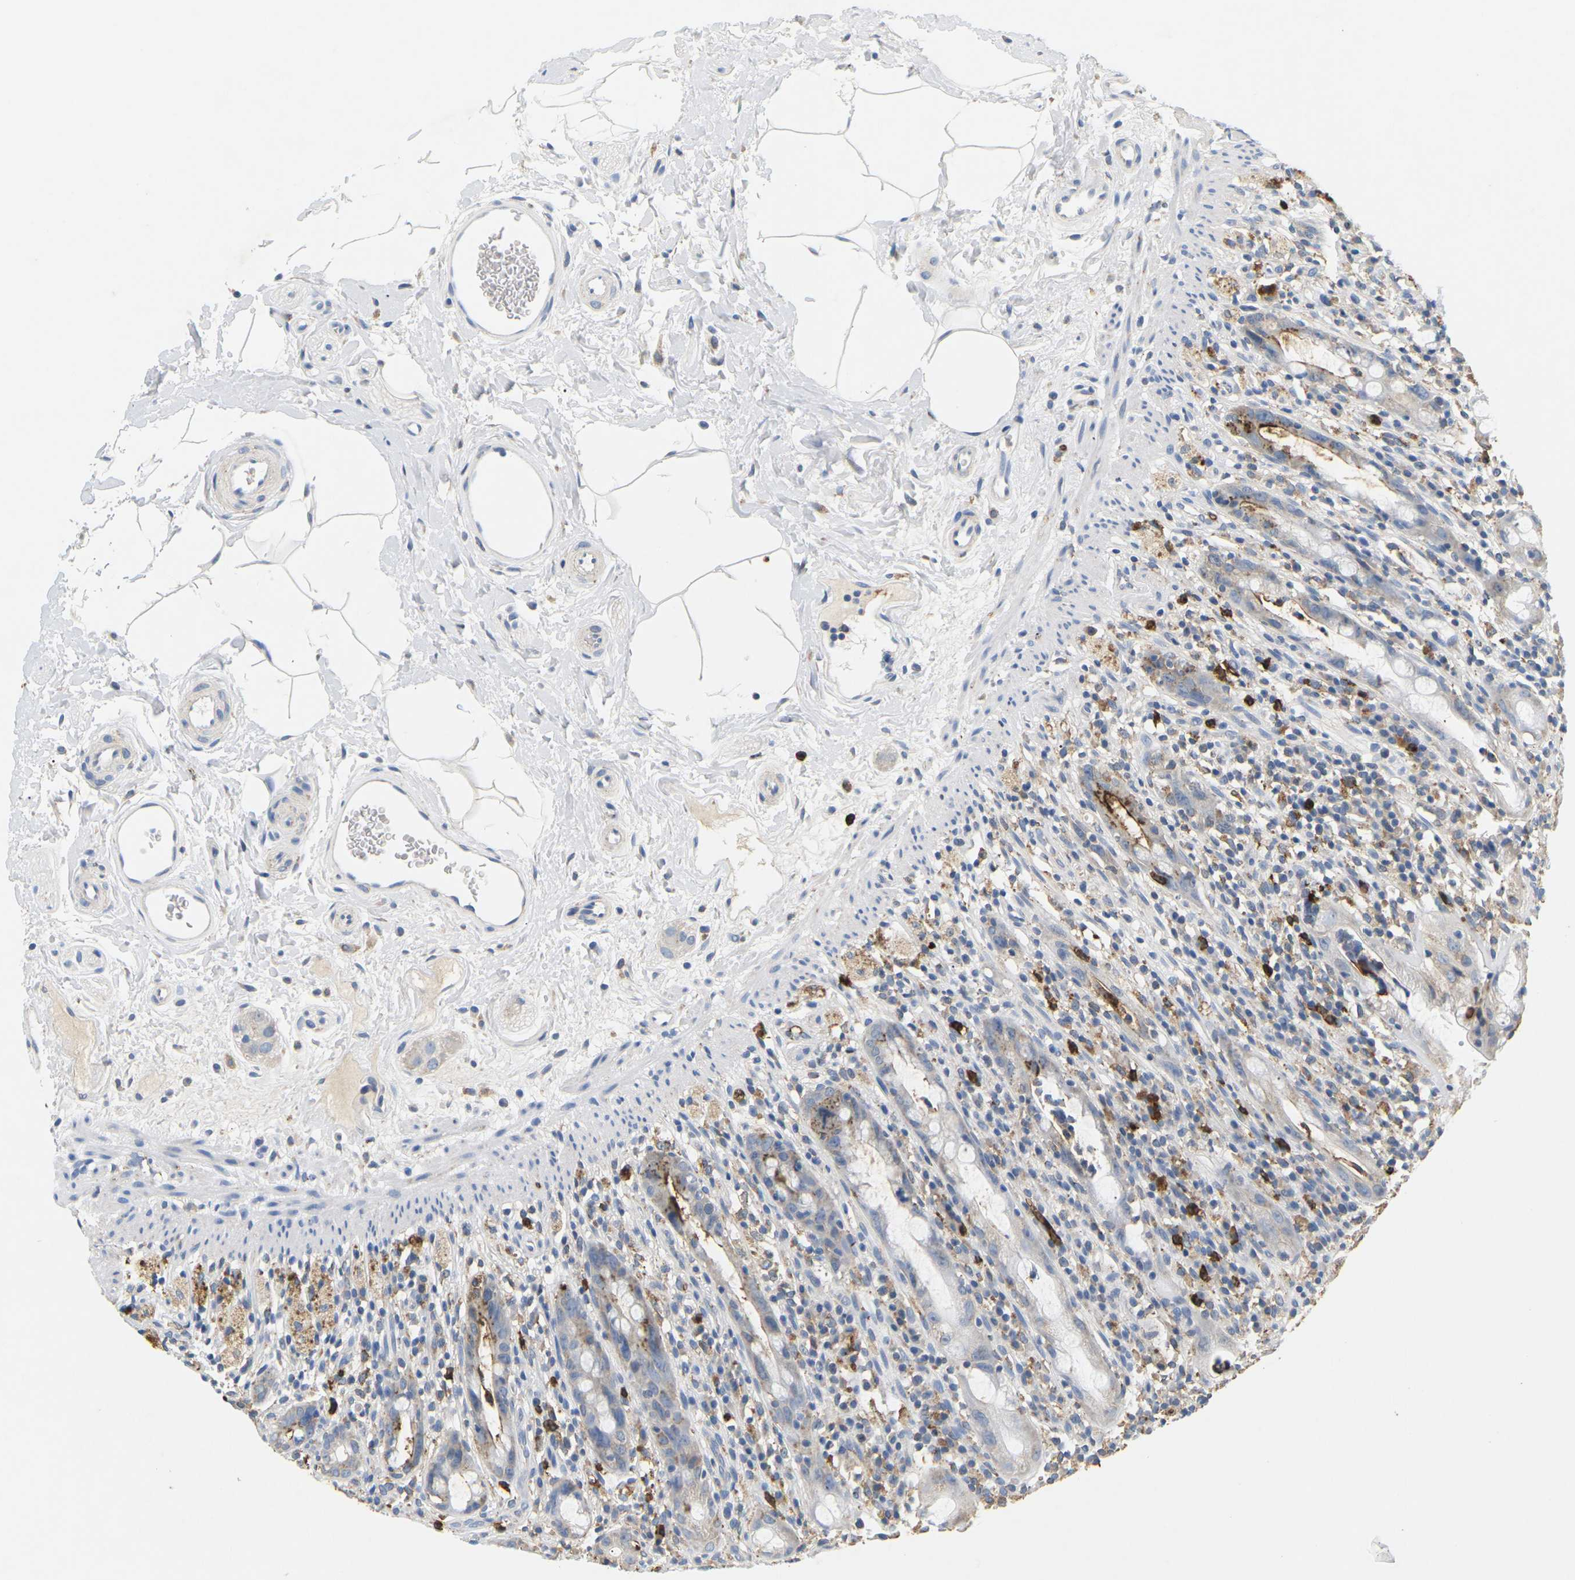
{"staining": {"intensity": "negative", "quantity": "none", "location": "none"}, "tissue": "rectum", "cell_type": "Glandular cells", "image_type": "normal", "snomed": [{"axis": "morphology", "description": "Normal tissue, NOS"}, {"axis": "topography", "description": "Rectum"}], "caption": "Immunohistochemistry histopathology image of unremarkable rectum: rectum stained with DAB (3,3'-diaminobenzidine) exhibits no significant protein staining in glandular cells.", "gene": "ADM", "patient": {"sex": "male", "age": 44}}